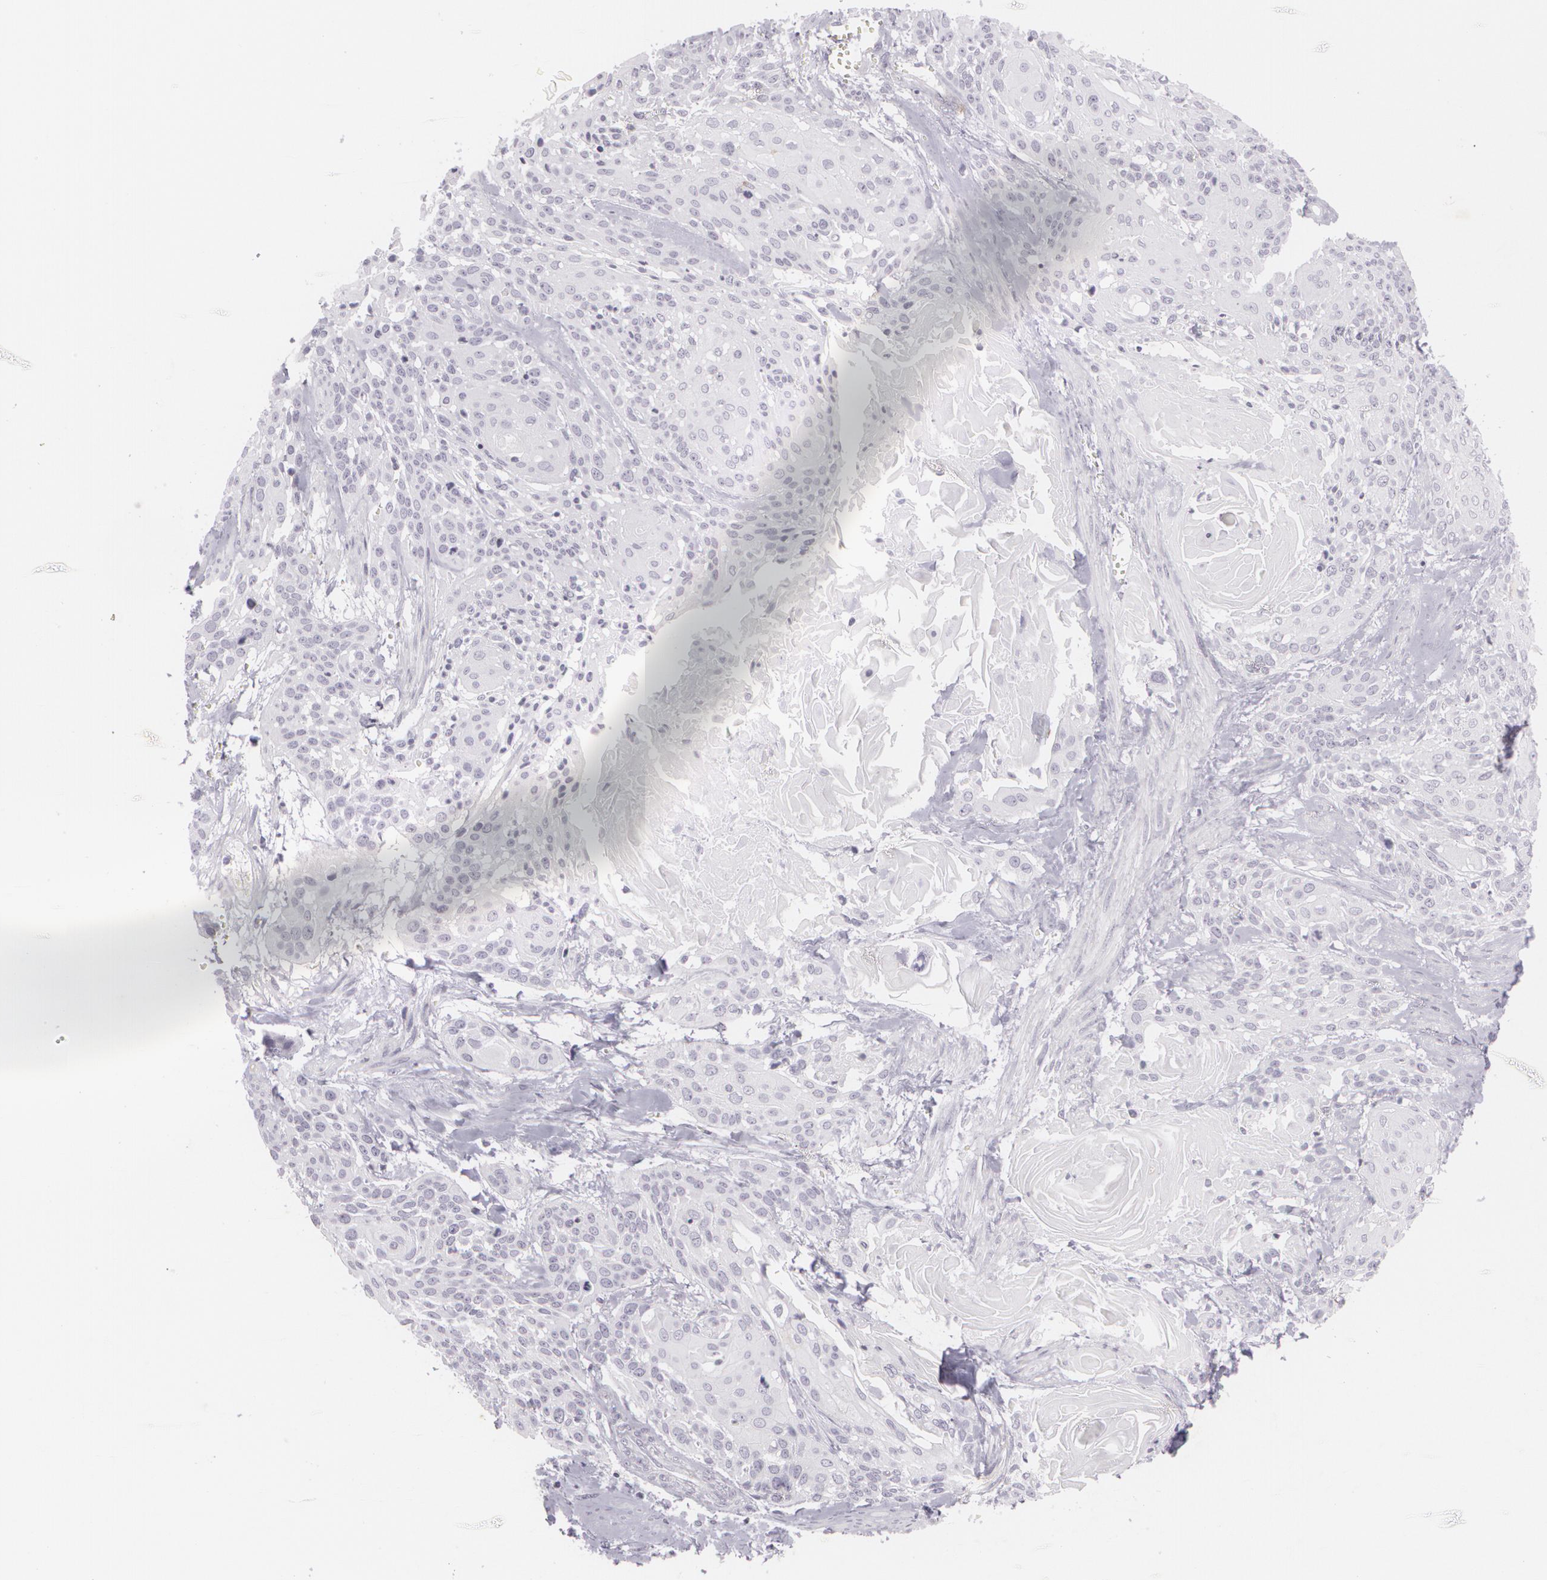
{"staining": {"intensity": "negative", "quantity": "none", "location": "none"}, "tissue": "cervical cancer", "cell_type": "Tumor cells", "image_type": "cancer", "snomed": [{"axis": "morphology", "description": "Squamous cell carcinoma, NOS"}, {"axis": "topography", "description": "Cervix"}], "caption": "Immunohistochemistry of human squamous cell carcinoma (cervical) displays no expression in tumor cells.", "gene": "MAP2", "patient": {"sex": "female", "age": 57}}